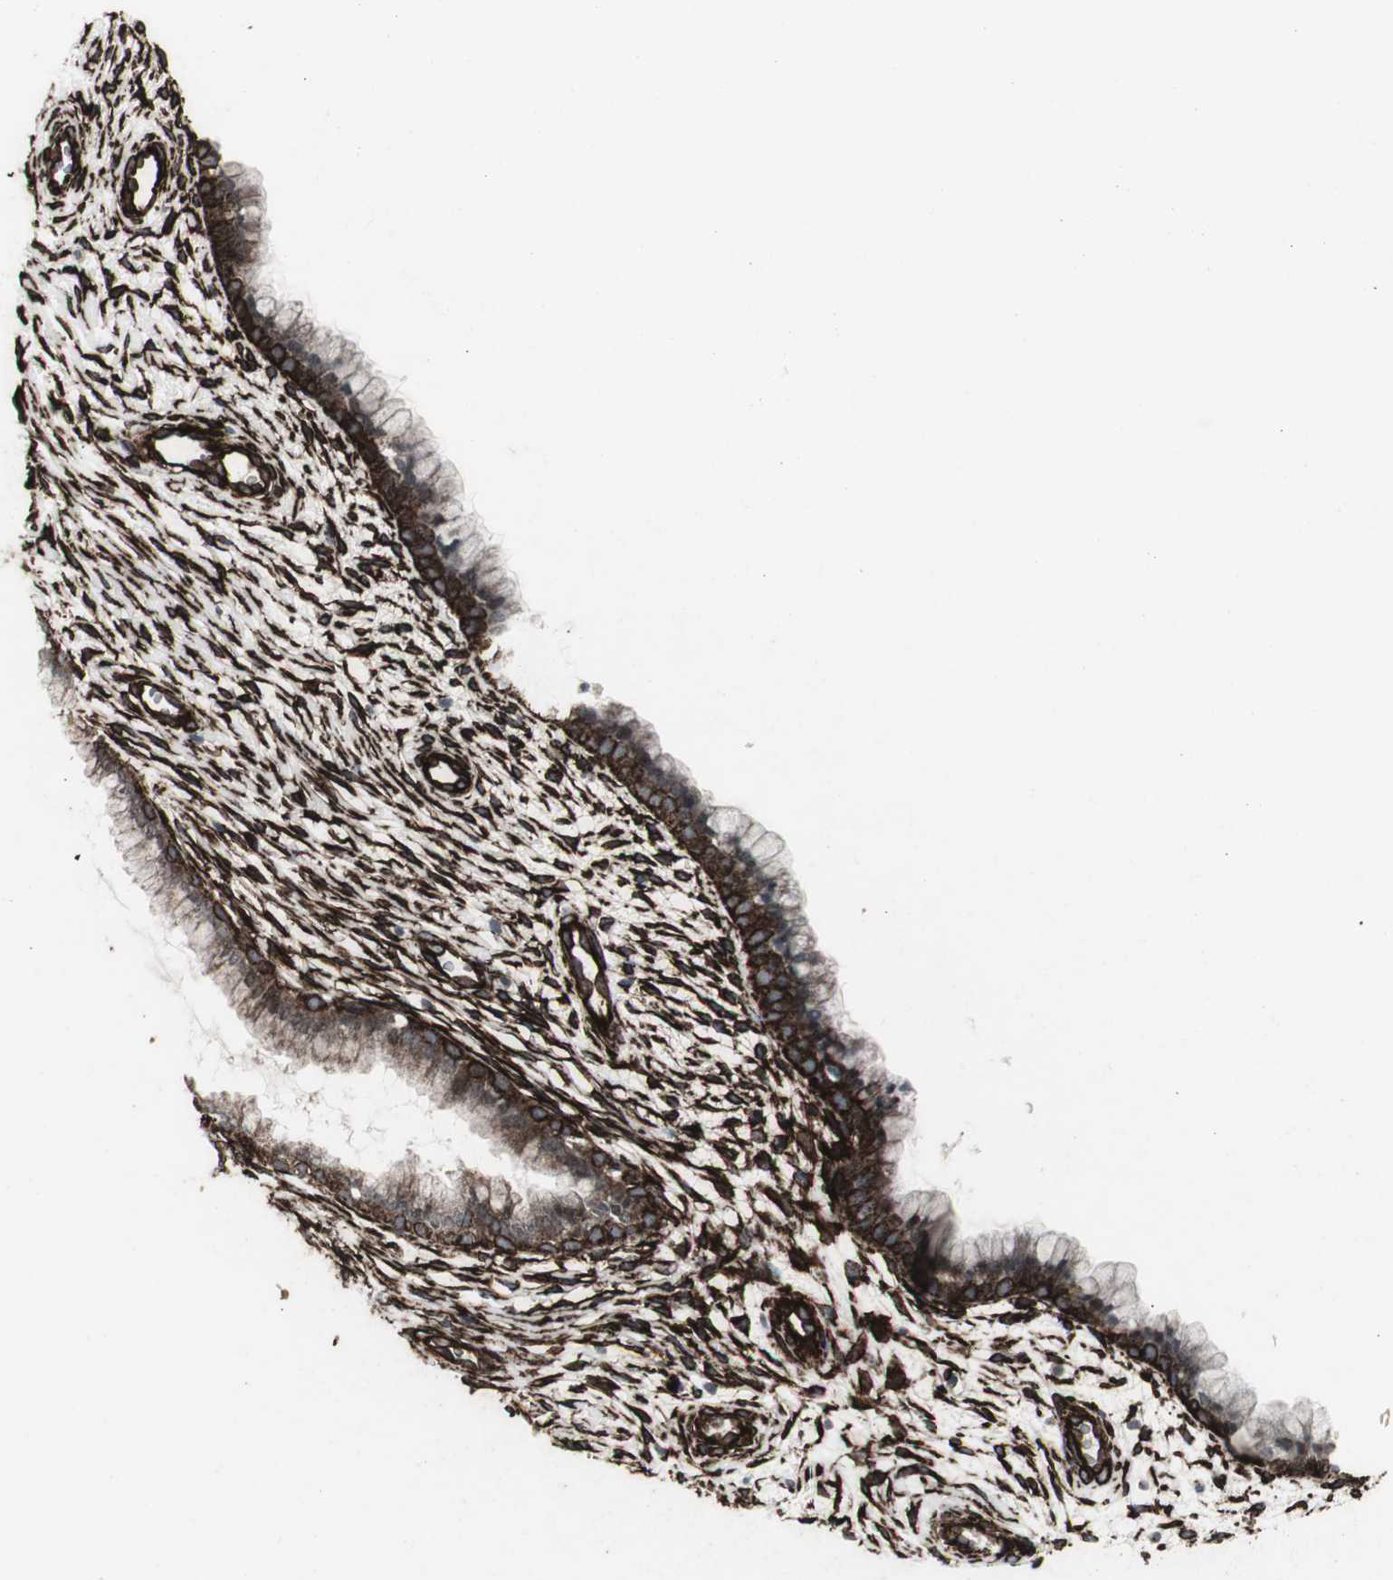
{"staining": {"intensity": "strong", "quantity": "25%-75%", "location": "cytoplasmic/membranous"}, "tissue": "cervix", "cell_type": "Glandular cells", "image_type": "normal", "snomed": [{"axis": "morphology", "description": "Normal tissue, NOS"}, {"axis": "topography", "description": "Cervix"}], "caption": "Immunohistochemical staining of unremarkable cervix demonstrates 25%-75% levels of strong cytoplasmic/membranous protein positivity in approximately 25%-75% of glandular cells. (DAB (3,3'-diaminobenzidine) = brown stain, brightfield microscopy at high magnification).", "gene": "PDGFA", "patient": {"sex": "female", "age": 39}}